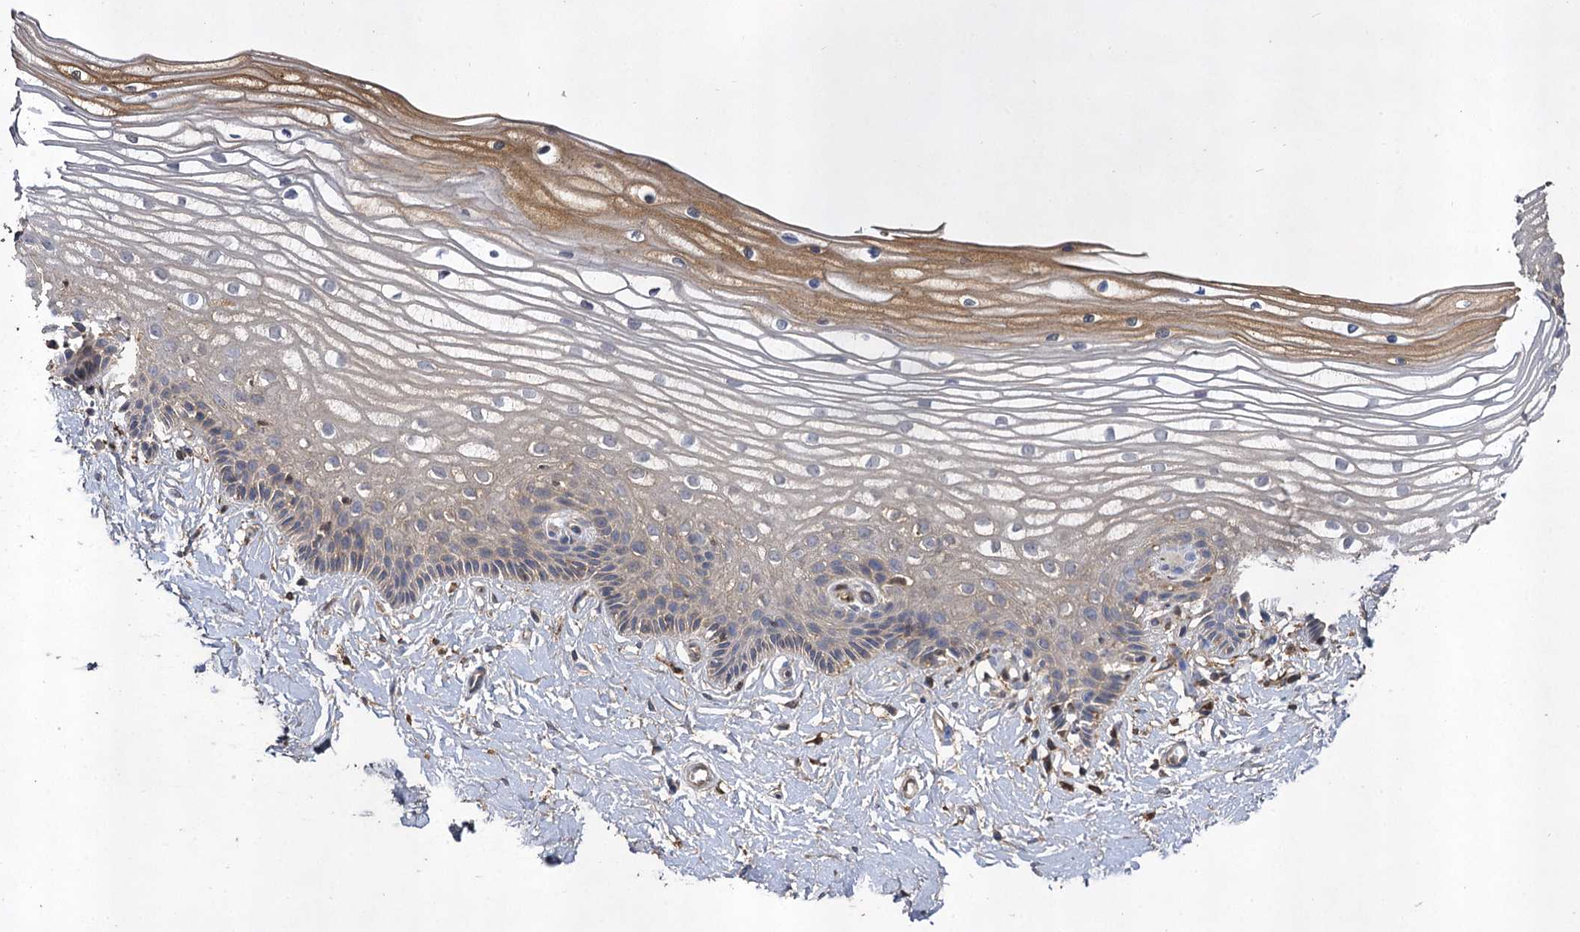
{"staining": {"intensity": "weak", "quantity": "25%-75%", "location": "cytoplasmic/membranous"}, "tissue": "vagina", "cell_type": "Squamous epithelial cells", "image_type": "normal", "snomed": [{"axis": "morphology", "description": "Normal tissue, NOS"}, {"axis": "topography", "description": "Vagina"}, {"axis": "topography", "description": "Cervix"}], "caption": "An immunohistochemistry micrograph of normal tissue is shown. Protein staining in brown shows weak cytoplasmic/membranous positivity in vagina within squamous epithelial cells.", "gene": "USP50", "patient": {"sex": "female", "age": 40}}